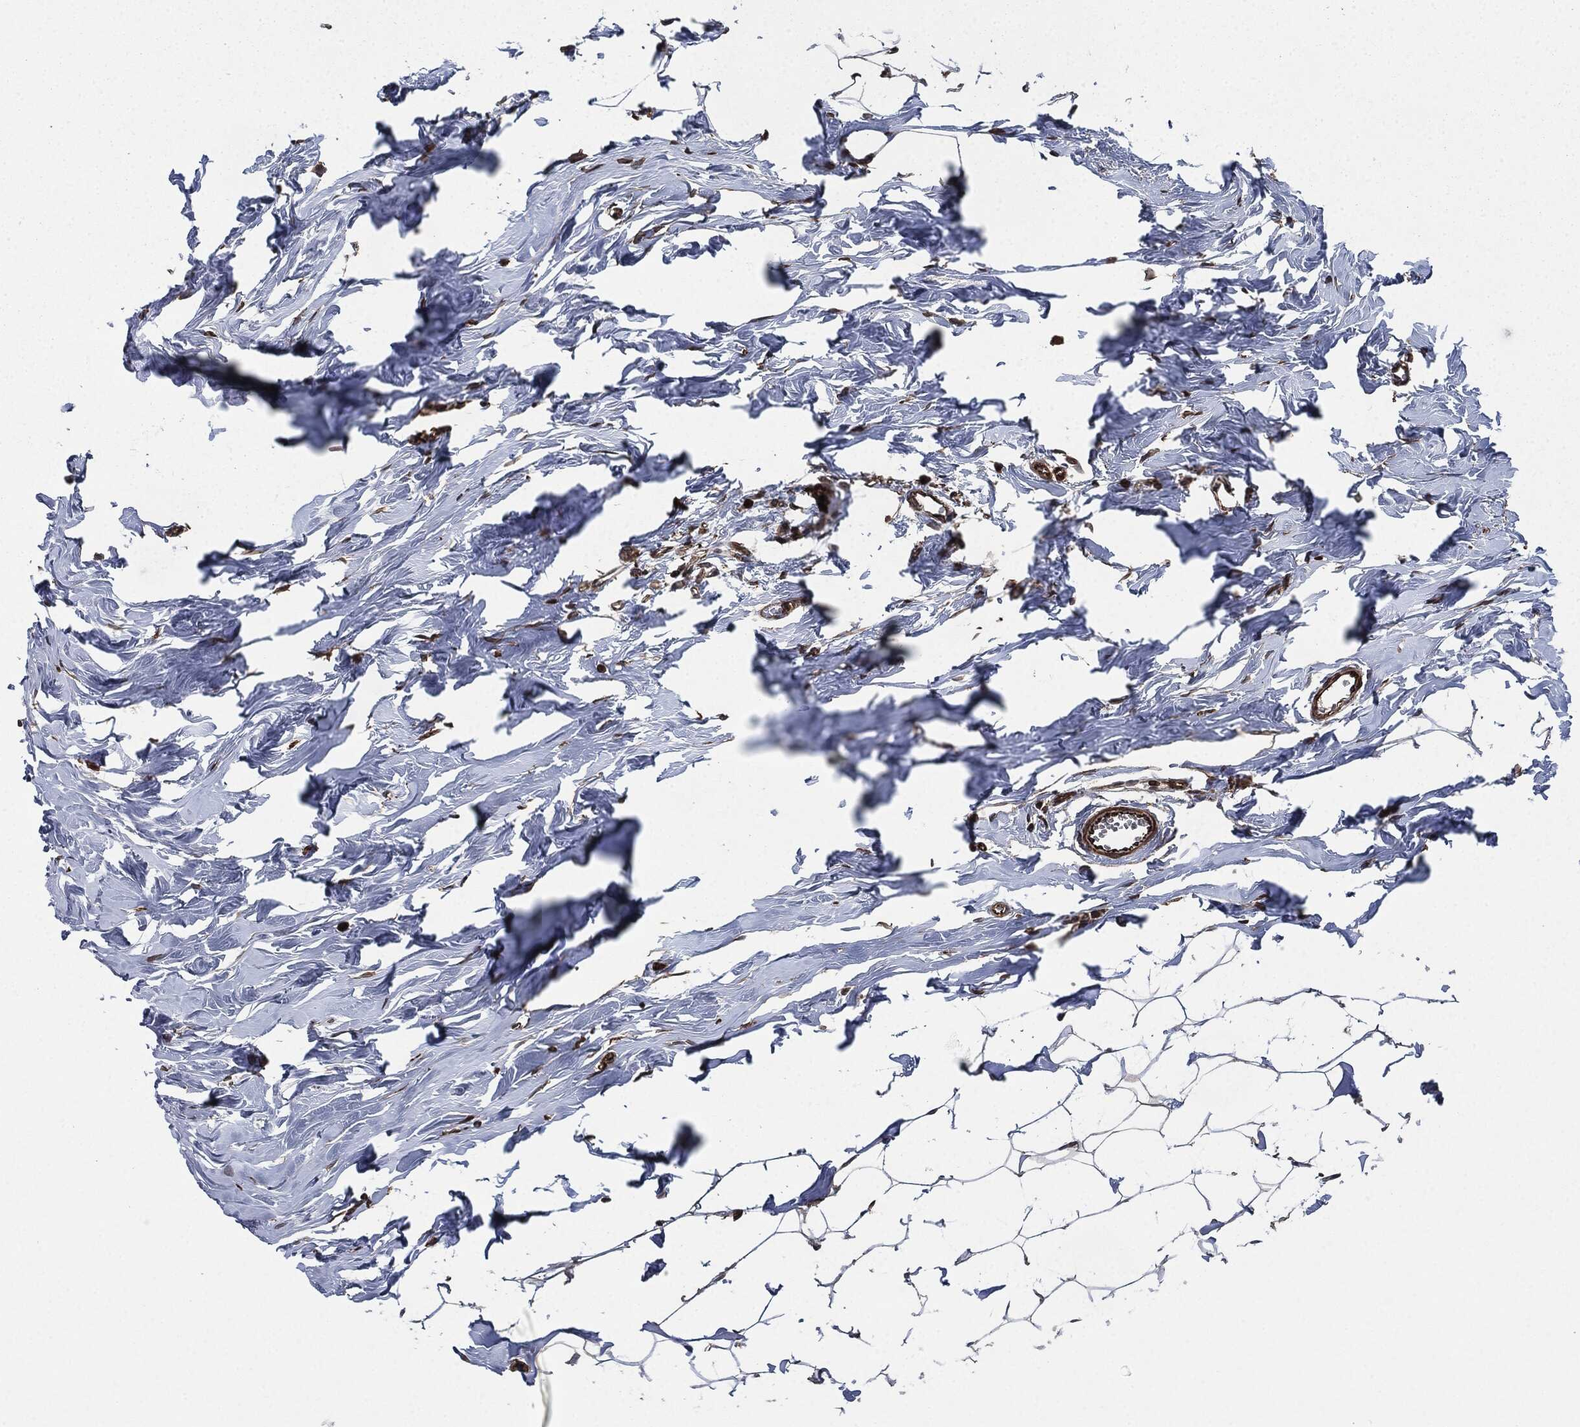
{"staining": {"intensity": "negative", "quantity": "none", "location": "none"}, "tissue": "breast", "cell_type": "Adipocytes", "image_type": "normal", "snomed": [{"axis": "morphology", "description": "Normal tissue, NOS"}, {"axis": "morphology", "description": "Lobular carcinoma, in situ"}, {"axis": "topography", "description": "Breast"}], "caption": "Immunohistochemistry (IHC) of unremarkable human breast displays no staining in adipocytes.", "gene": "RAP1GDS1", "patient": {"sex": "female", "age": 35}}